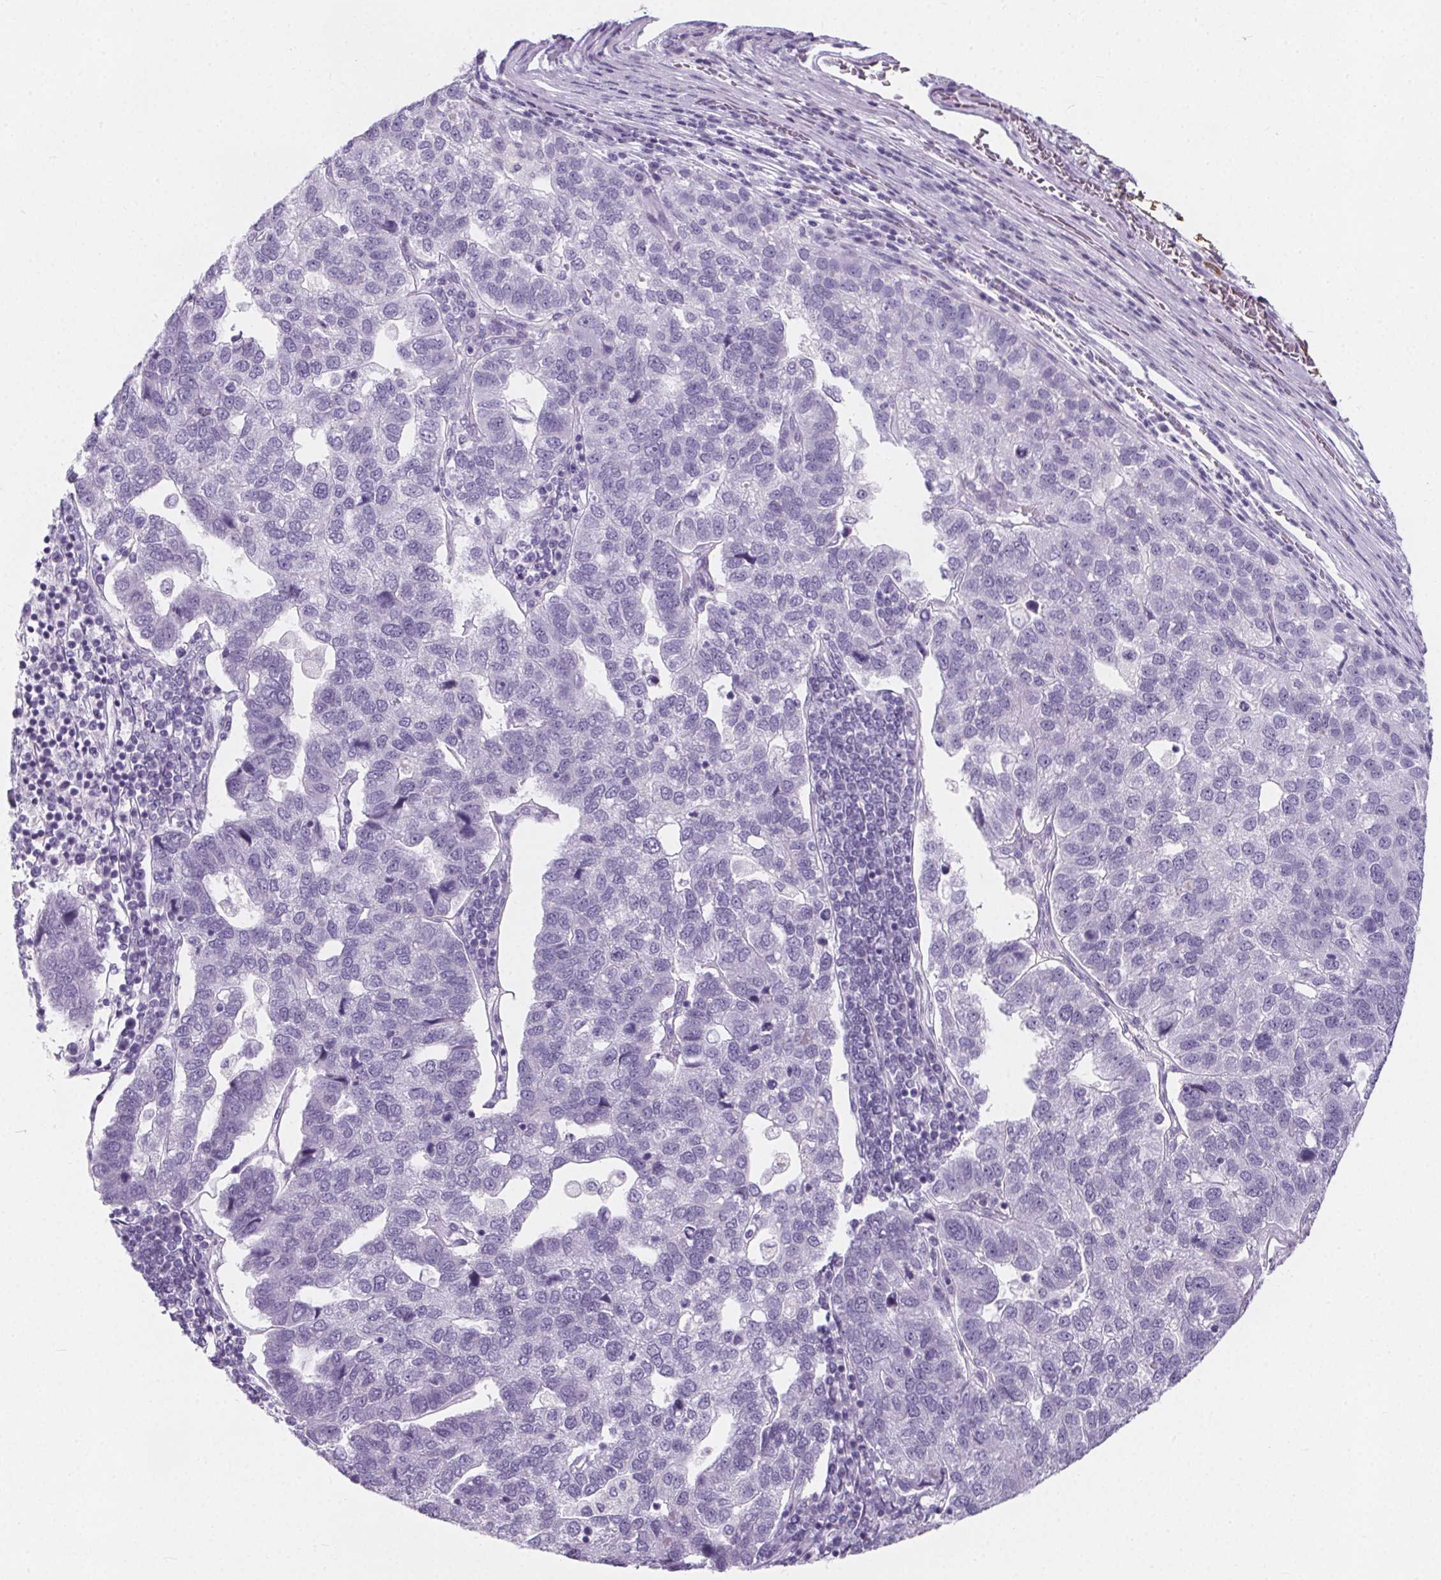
{"staining": {"intensity": "negative", "quantity": "none", "location": "none"}, "tissue": "pancreatic cancer", "cell_type": "Tumor cells", "image_type": "cancer", "snomed": [{"axis": "morphology", "description": "Adenocarcinoma, NOS"}, {"axis": "topography", "description": "Pancreas"}], "caption": "Immunohistochemical staining of adenocarcinoma (pancreatic) reveals no significant staining in tumor cells.", "gene": "ADRB1", "patient": {"sex": "female", "age": 61}}